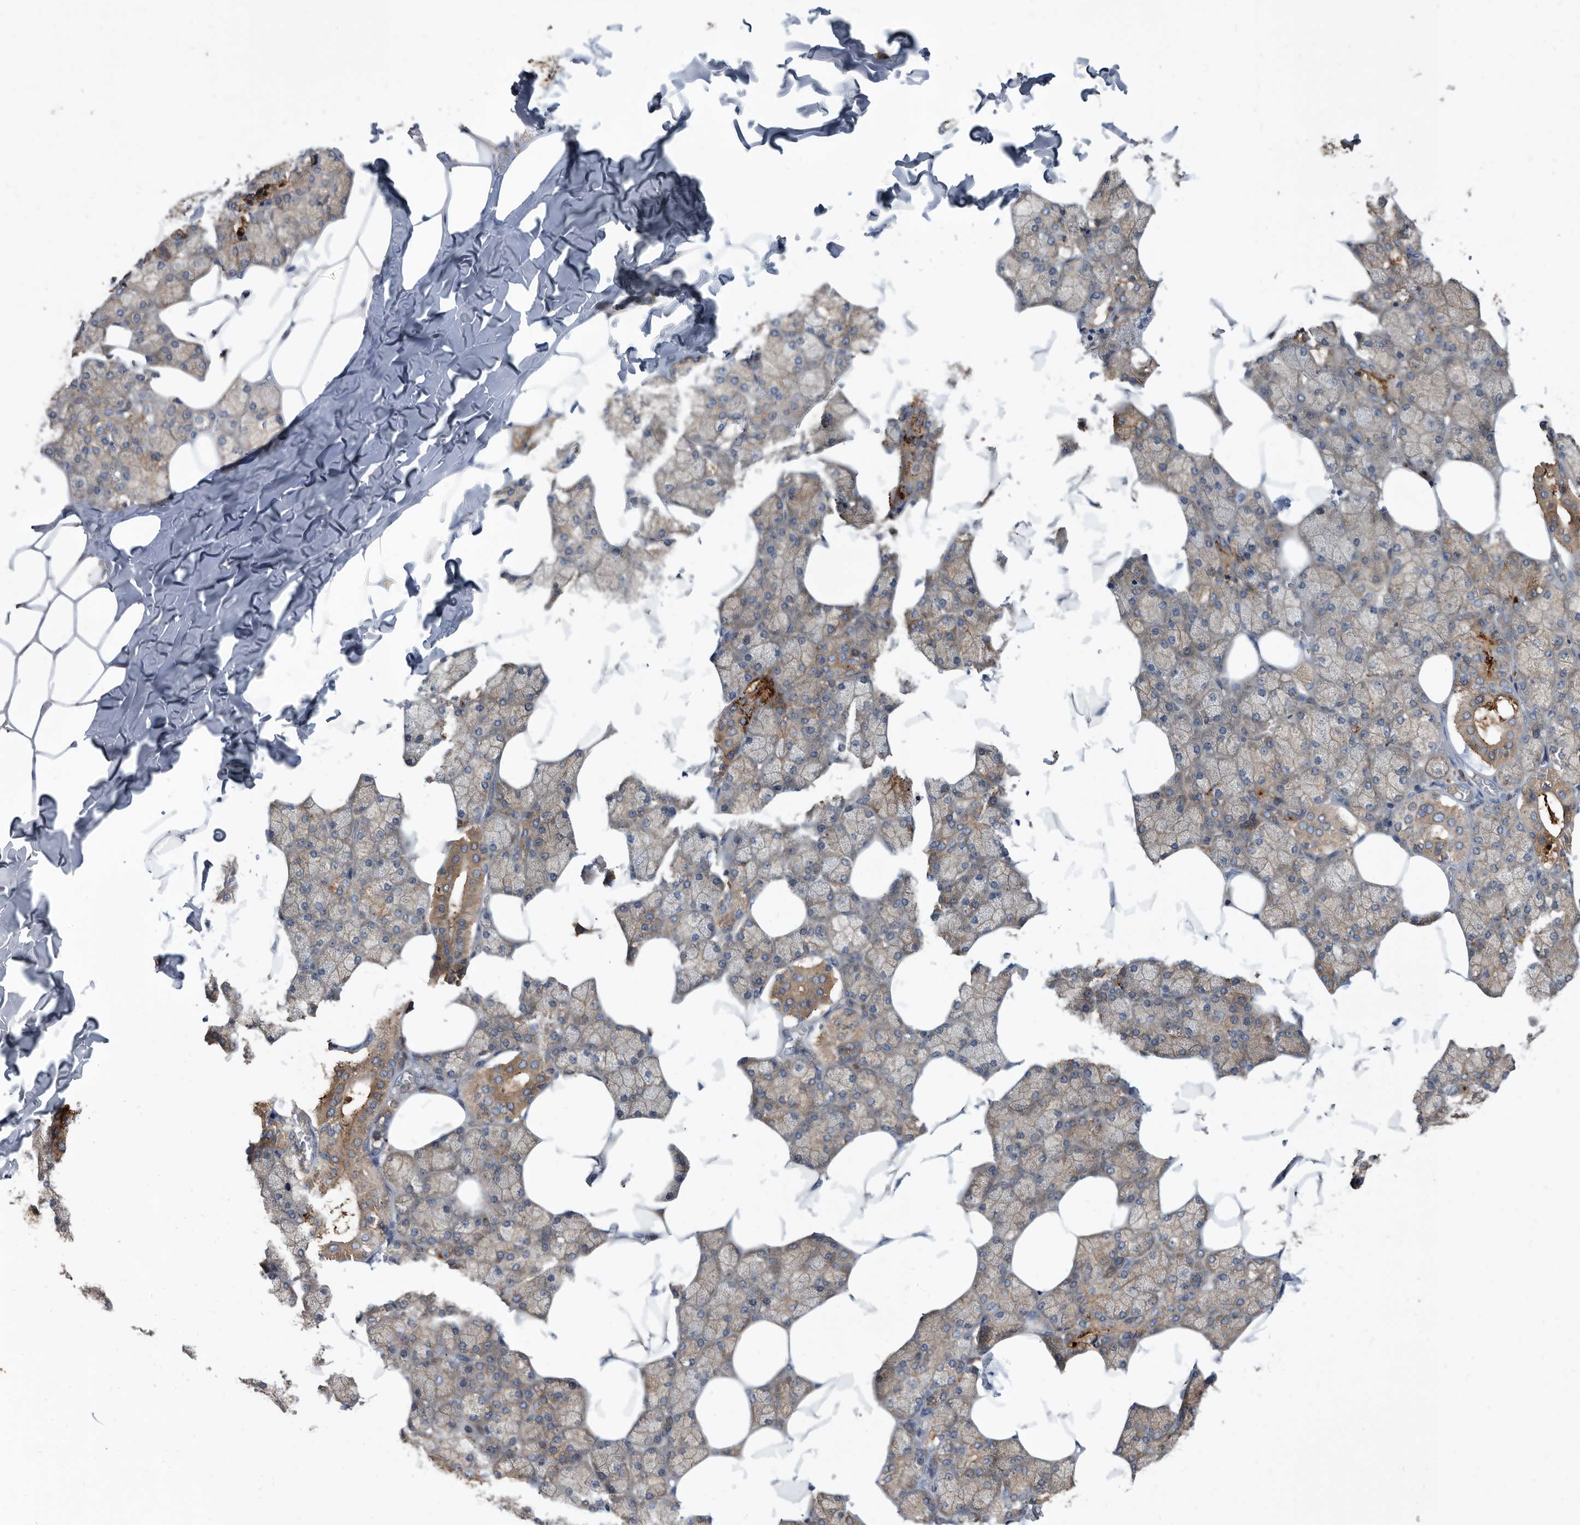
{"staining": {"intensity": "strong", "quantity": "25%-75%", "location": "cytoplasmic/membranous"}, "tissue": "salivary gland", "cell_type": "Glandular cells", "image_type": "normal", "snomed": [{"axis": "morphology", "description": "Normal tissue, NOS"}, {"axis": "topography", "description": "Salivary gland"}], "caption": "The immunohistochemical stain highlights strong cytoplasmic/membranous expression in glandular cells of unremarkable salivary gland.", "gene": "APEH", "patient": {"sex": "male", "age": 62}}